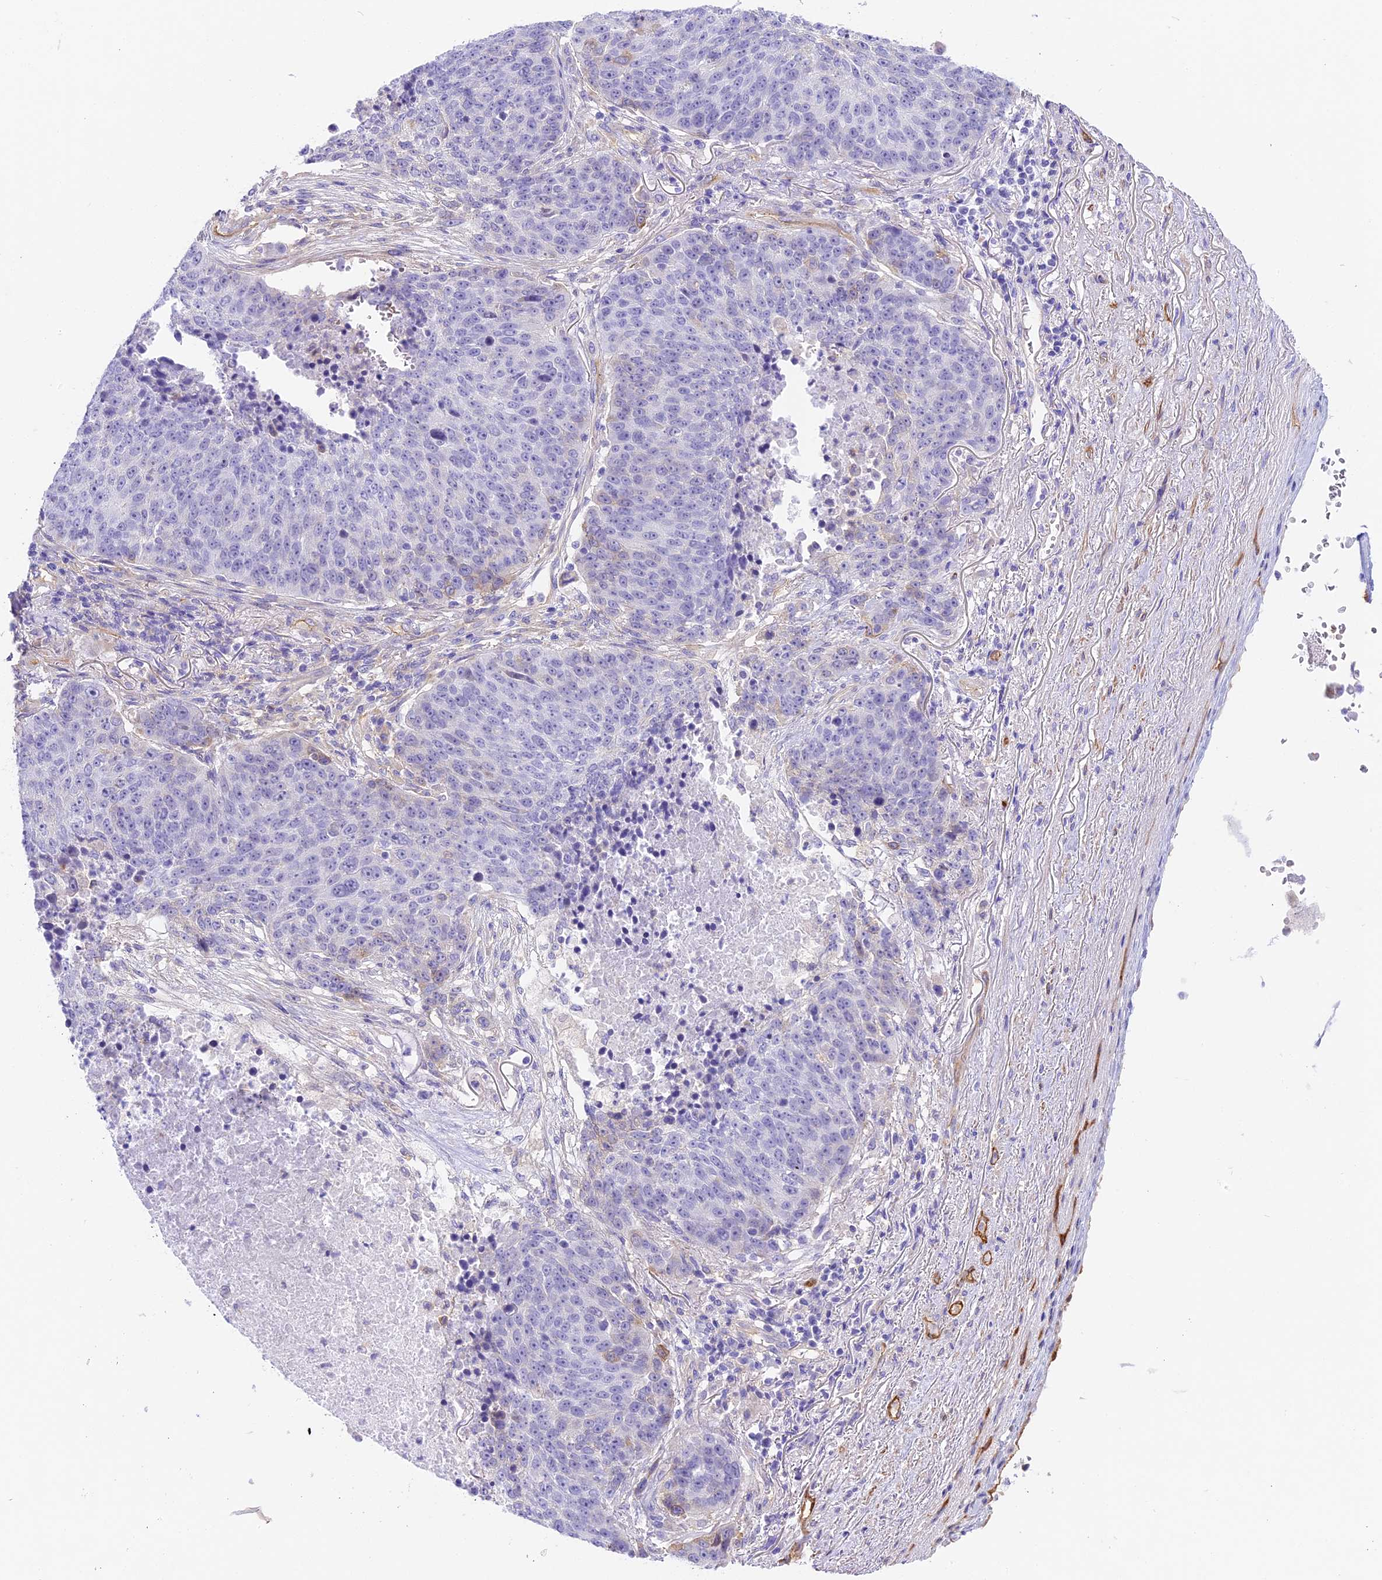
{"staining": {"intensity": "negative", "quantity": "none", "location": "none"}, "tissue": "lung cancer", "cell_type": "Tumor cells", "image_type": "cancer", "snomed": [{"axis": "morphology", "description": "Normal tissue, NOS"}, {"axis": "morphology", "description": "Squamous cell carcinoma, NOS"}, {"axis": "topography", "description": "Lymph node"}, {"axis": "topography", "description": "Lung"}], "caption": "A high-resolution histopathology image shows immunohistochemistry staining of squamous cell carcinoma (lung), which shows no significant positivity in tumor cells.", "gene": "HOMER3", "patient": {"sex": "male", "age": 66}}